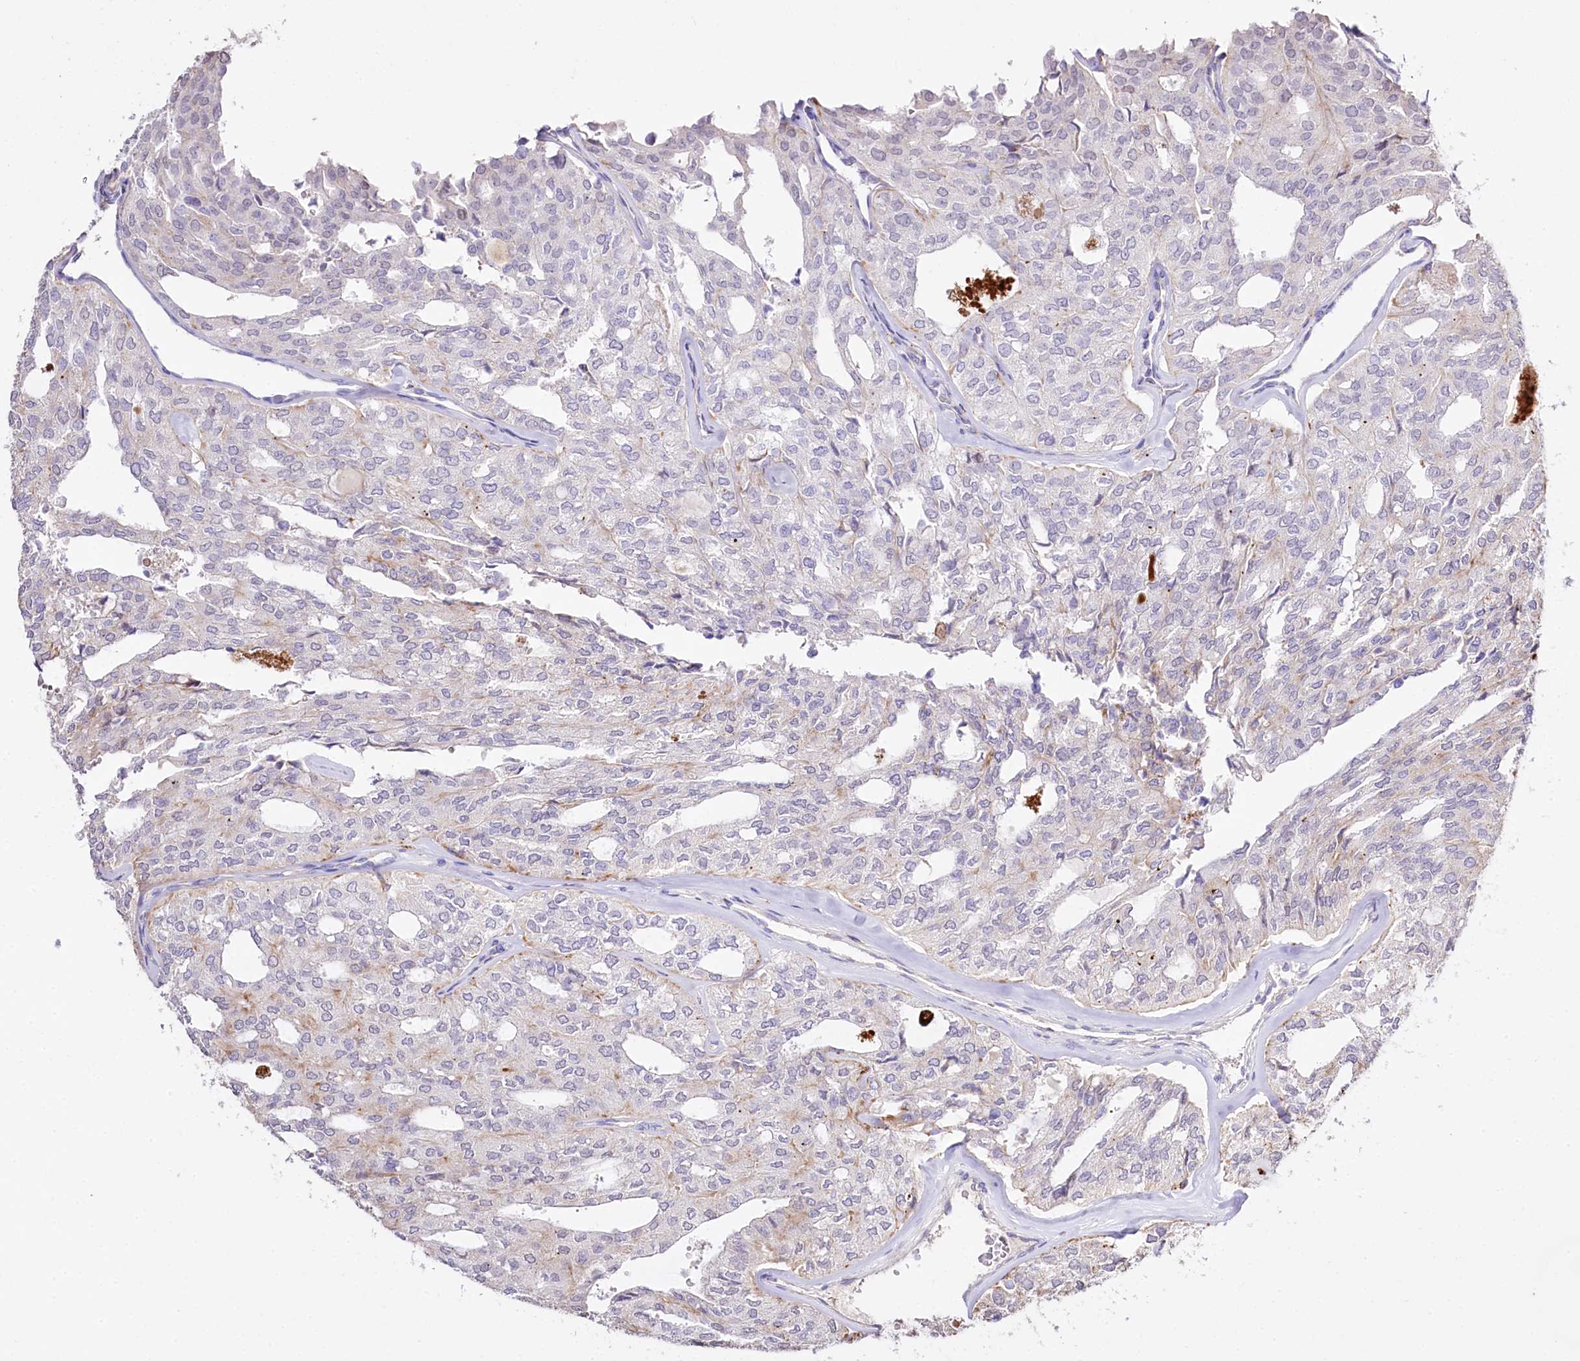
{"staining": {"intensity": "negative", "quantity": "none", "location": "none"}, "tissue": "thyroid cancer", "cell_type": "Tumor cells", "image_type": "cancer", "snomed": [{"axis": "morphology", "description": "Follicular adenoma carcinoma, NOS"}, {"axis": "topography", "description": "Thyroid gland"}], "caption": "IHC of thyroid cancer (follicular adenoma carcinoma) exhibits no staining in tumor cells.", "gene": "PTER", "patient": {"sex": "male", "age": 75}}